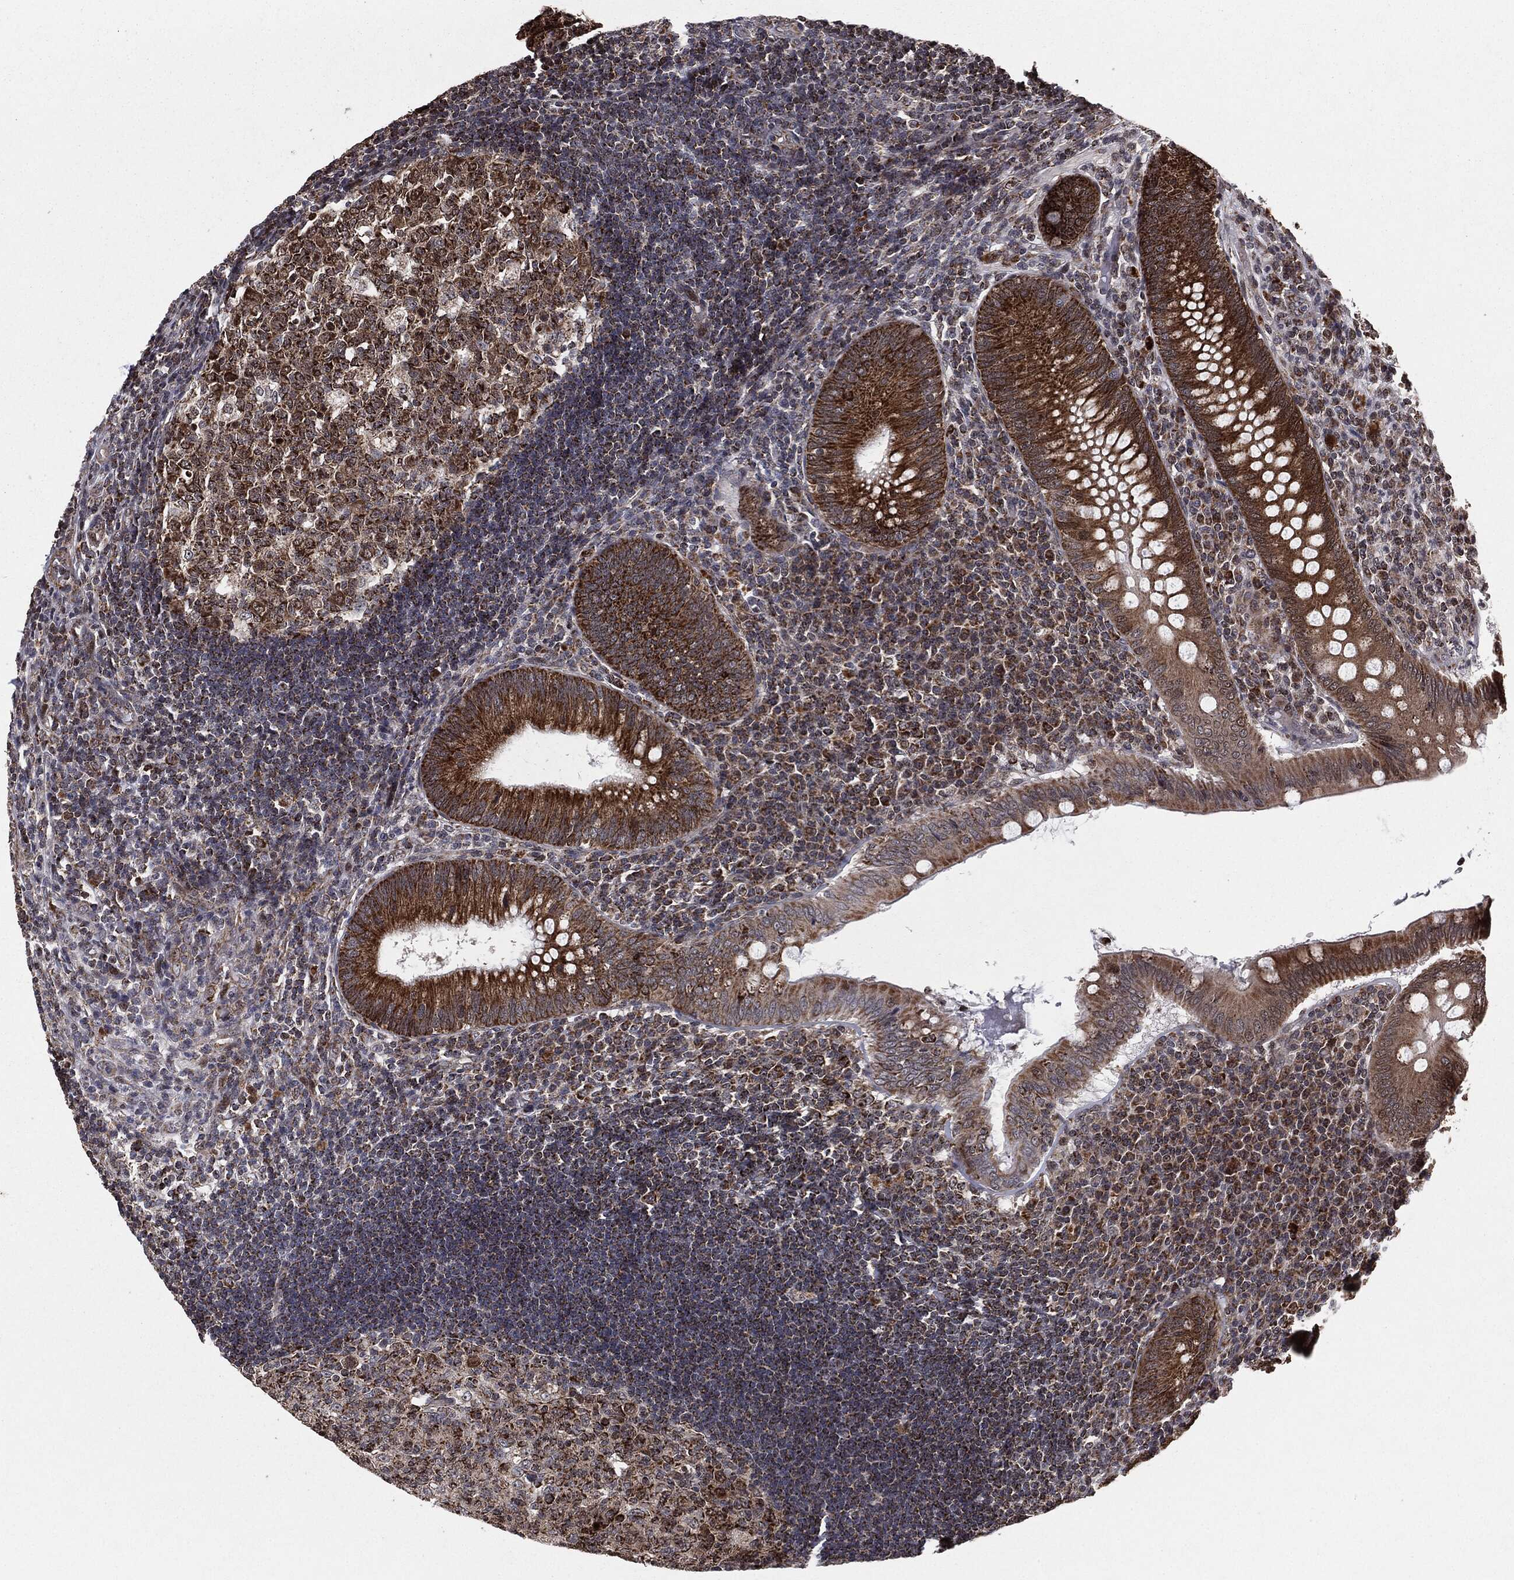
{"staining": {"intensity": "strong", "quantity": "25%-75%", "location": "cytoplasmic/membranous"}, "tissue": "appendix", "cell_type": "Glandular cells", "image_type": "normal", "snomed": [{"axis": "morphology", "description": "Normal tissue, NOS"}, {"axis": "morphology", "description": "Inflammation, NOS"}, {"axis": "topography", "description": "Appendix"}], "caption": "An immunohistochemistry (IHC) photomicrograph of benign tissue is shown. Protein staining in brown labels strong cytoplasmic/membranous positivity in appendix within glandular cells. (DAB = brown stain, brightfield microscopy at high magnification).", "gene": "CHCHD2", "patient": {"sex": "male", "age": 16}}